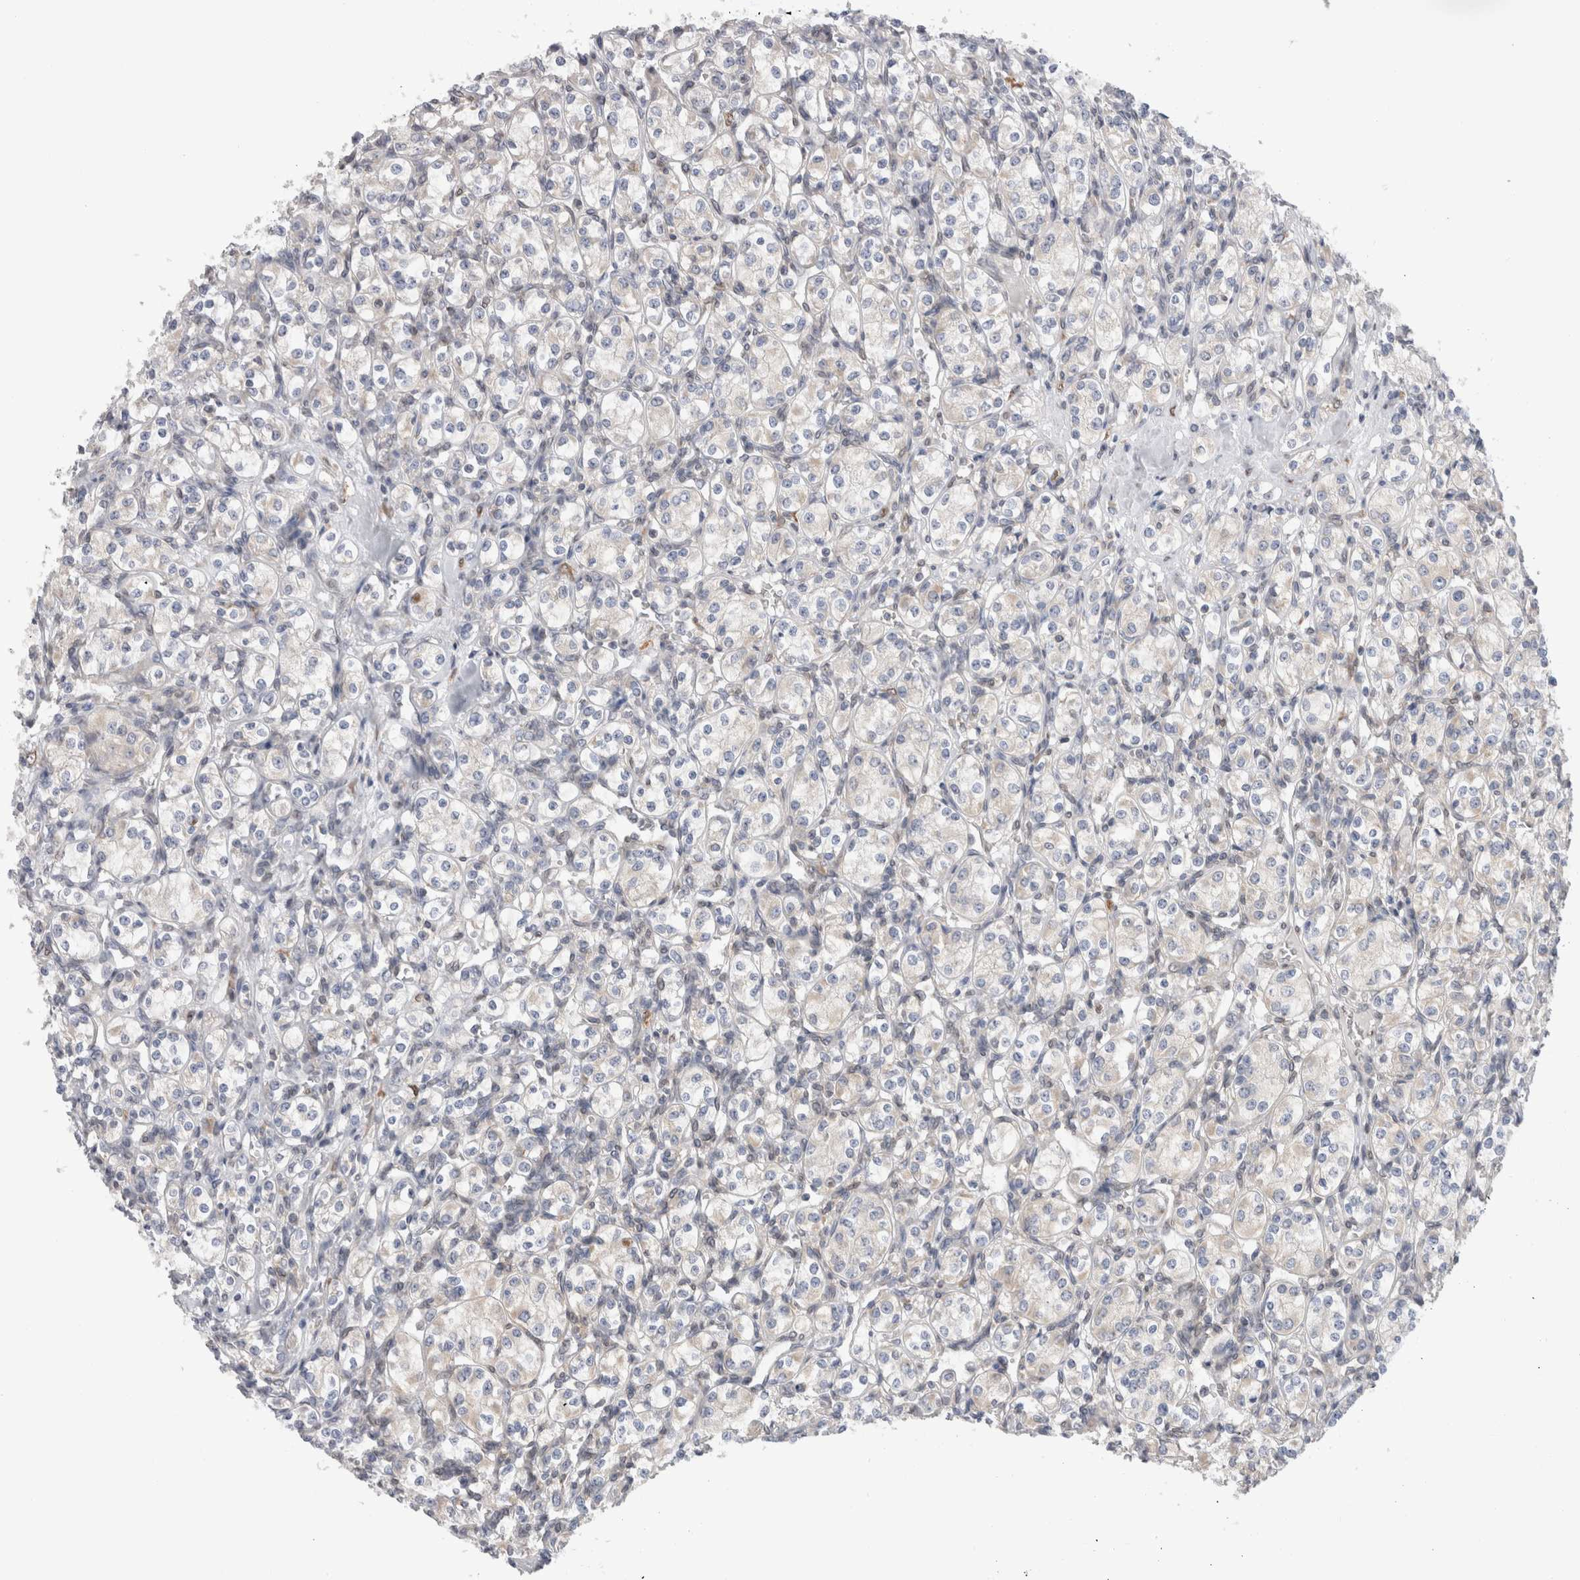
{"staining": {"intensity": "negative", "quantity": "none", "location": "none"}, "tissue": "renal cancer", "cell_type": "Tumor cells", "image_type": "cancer", "snomed": [{"axis": "morphology", "description": "Adenocarcinoma, NOS"}, {"axis": "topography", "description": "Kidney"}], "caption": "The histopathology image reveals no staining of tumor cells in renal cancer (adenocarcinoma).", "gene": "VCPIP1", "patient": {"sex": "male", "age": 77}}